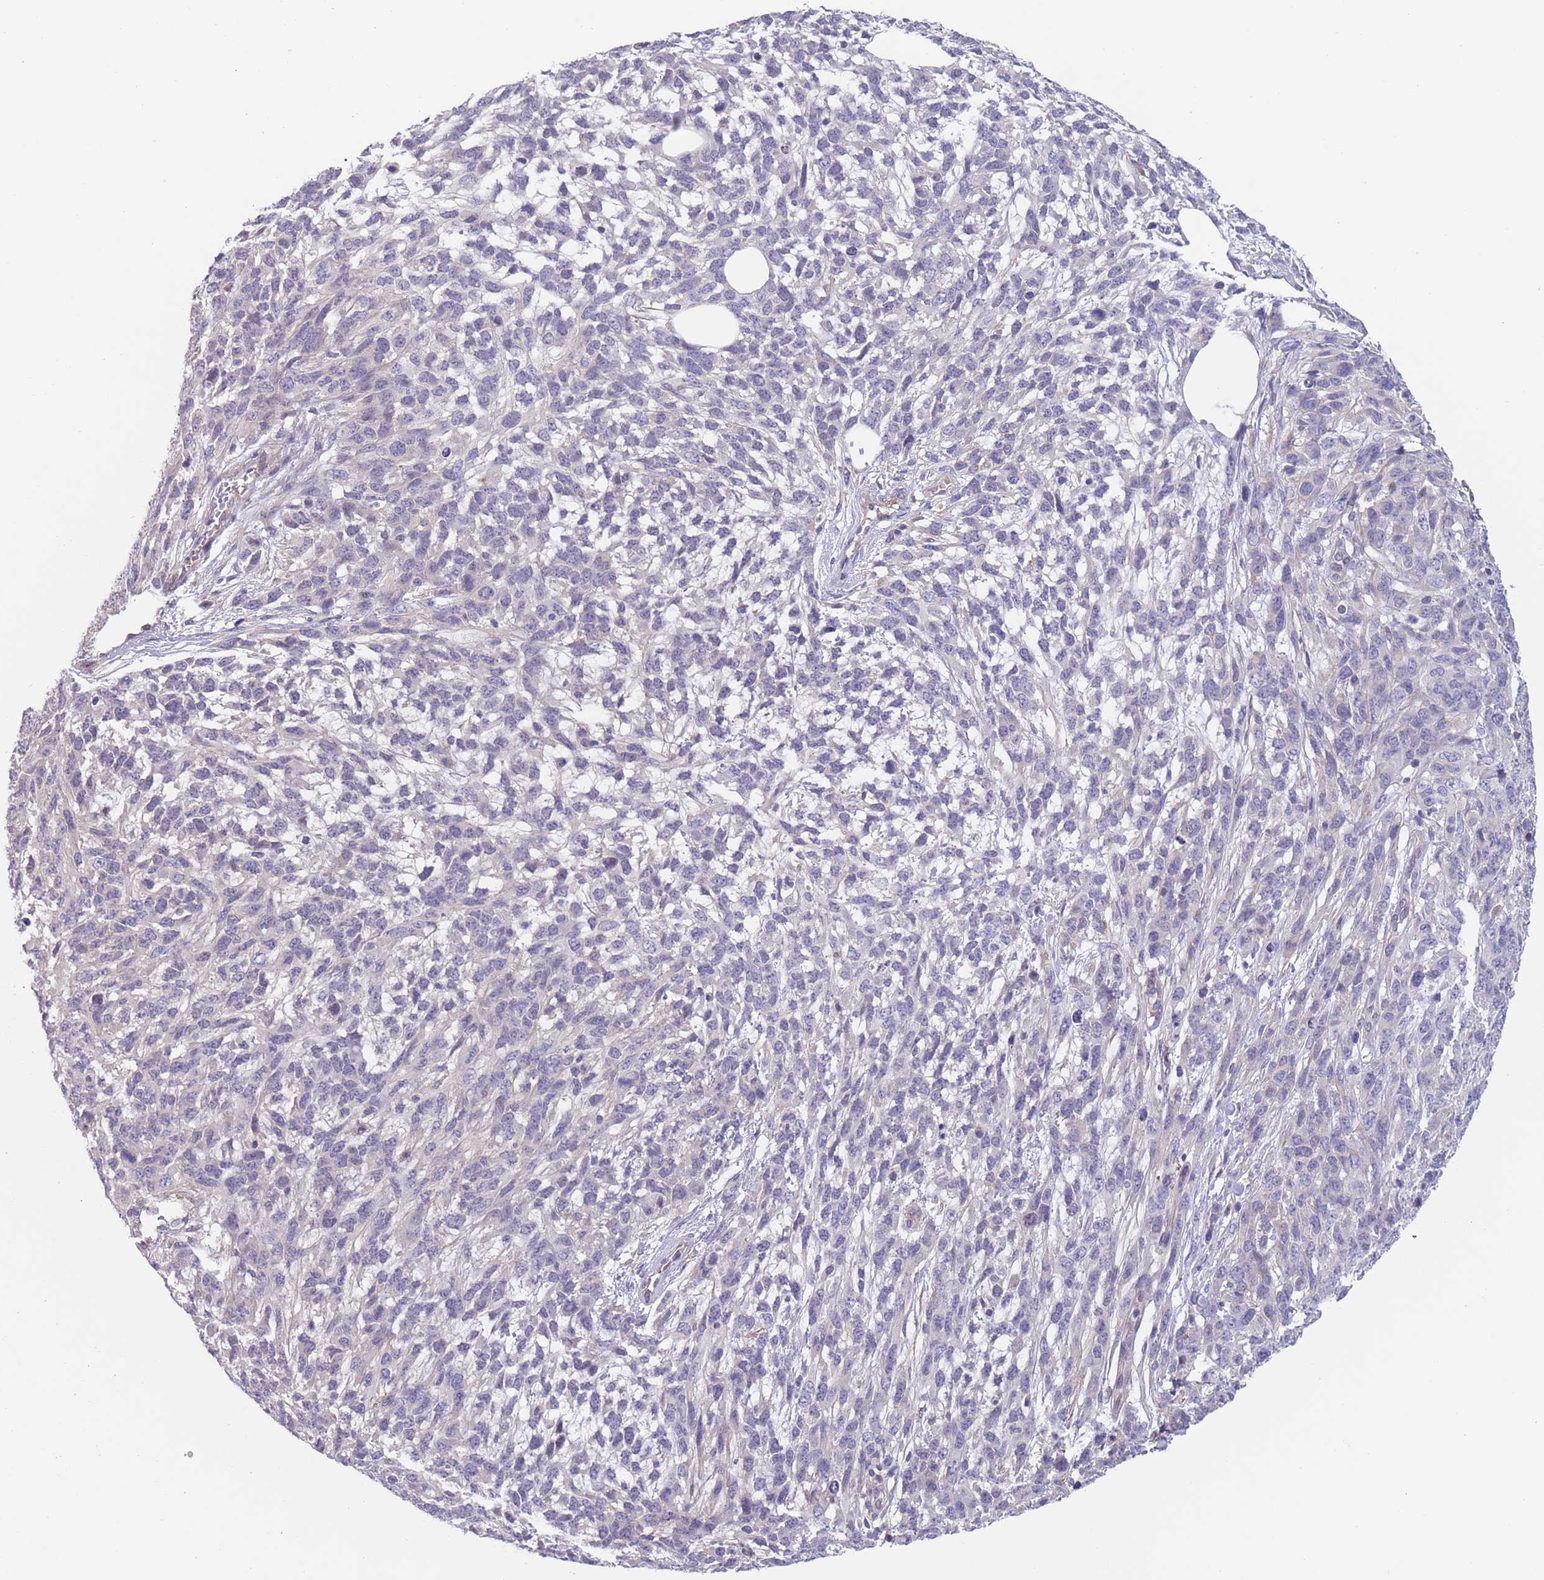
{"staining": {"intensity": "negative", "quantity": "none", "location": "none"}, "tissue": "melanoma", "cell_type": "Tumor cells", "image_type": "cancer", "snomed": [{"axis": "morphology", "description": "Normal morphology"}, {"axis": "morphology", "description": "Malignant melanoma, NOS"}, {"axis": "topography", "description": "Skin"}], "caption": "Melanoma was stained to show a protein in brown. There is no significant expression in tumor cells.", "gene": "RNF169", "patient": {"sex": "female", "age": 72}}